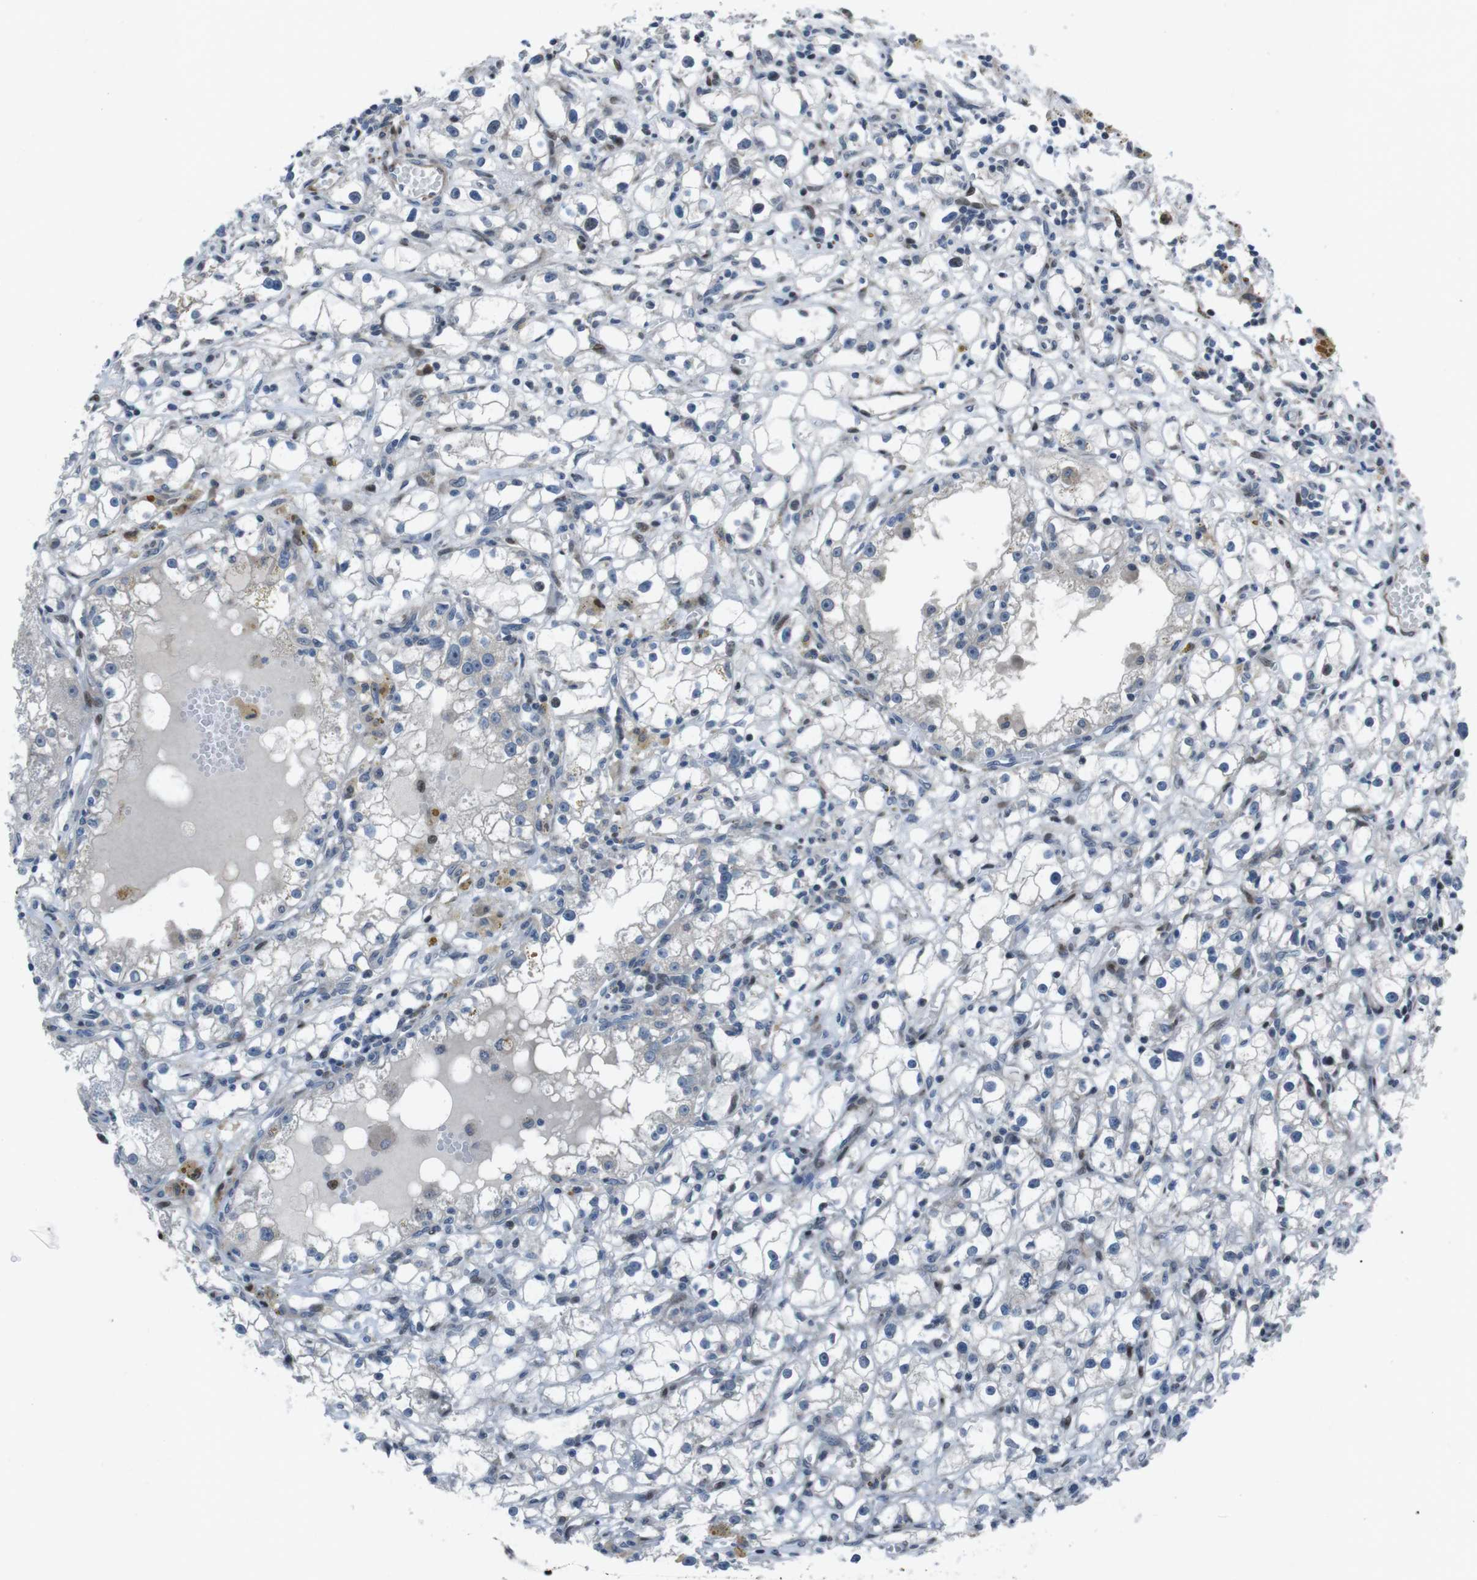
{"staining": {"intensity": "negative", "quantity": "none", "location": "none"}, "tissue": "renal cancer", "cell_type": "Tumor cells", "image_type": "cancer", "snomed": [{"axis": "morphology", "description": "Adenocarcinoma, NOS"}, {"axis": "topography", "description": "Kidney"}], "caption": "High magnification brightfield microscopy of adenocarcinoma (renal) stained with DAB (brown) and counterstained with hematoxylin (blue): tumor cells show no significant expression. (DAB (3,3'-diaminobenzidine) immunohistochemistry, high magnification).", "gene": "PBRM1", "patient": {"sex": "male", "age": 56}}